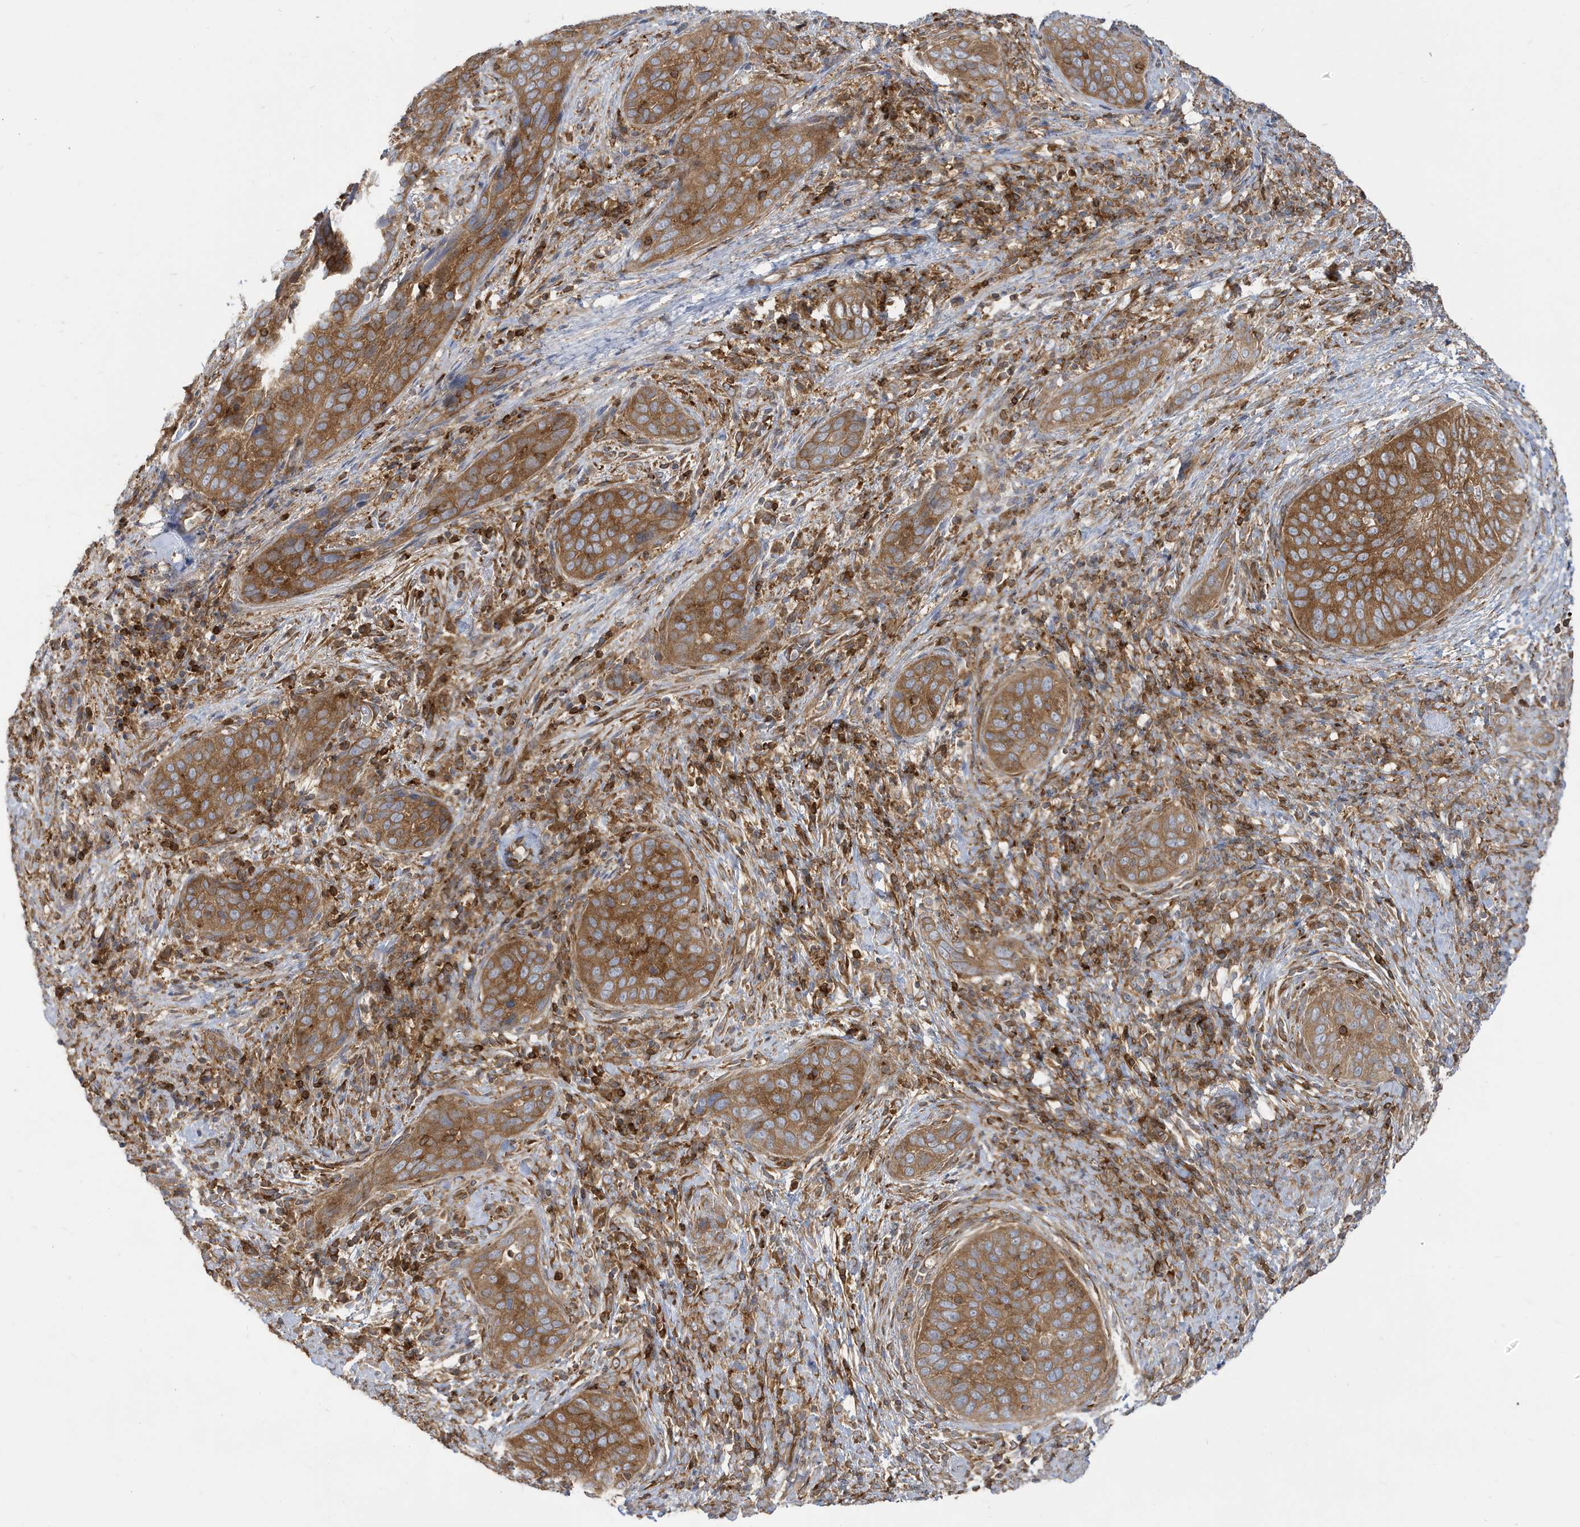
{"staining": {"intensity": "moderate", "quantity": ">75%", "location": "cytoplasmic/membranous"}, "tissue": "cervical cancer", "cell_type": "Tumor cells", "image_type": "cancer", "snomed": [{"axis": "morphology", "description": "Squamous cell carcinoma, NOS"}, {"axis": "topography", "description": "Cervix"}], "caption": "Cervical cancer (squamous cell carcinoma) stained with immunohistochemistry demonstrates moderate cytoplasmic/membranous positivity in approximately >75% of tumor cells.", "gene": "STAM", "patient": {"sex": "female", "age": 60}}